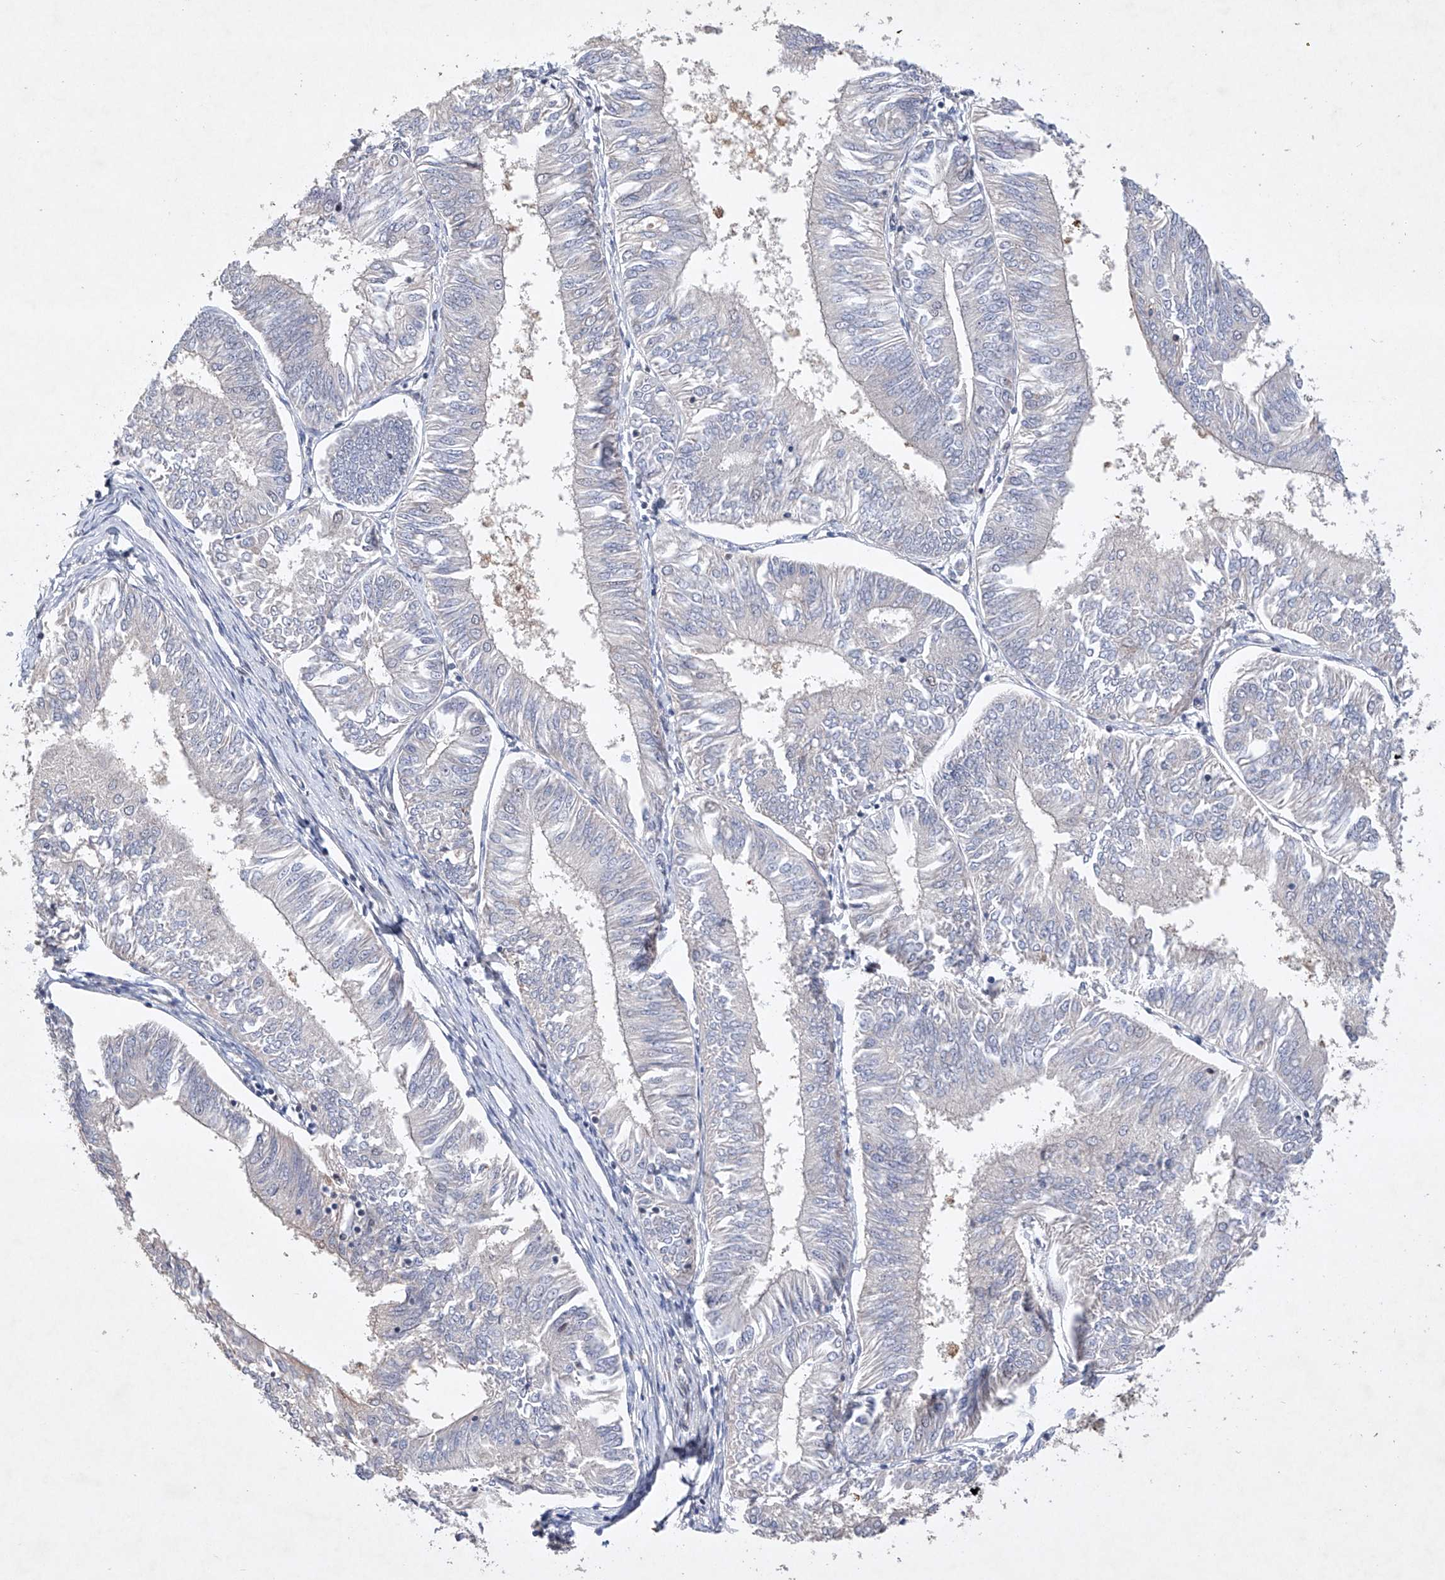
{"staining": {"intensity": "negative", "quantity": "none", "location": "none"}, "tissue": "endometrial cancer", "cell_type": "Tumor cells", "image_type": "cancer", "snomed": [{"axis": "morphology", "description": "Adenocarcinoma, NOS"}, {"axis": "topography", "description": "Endometrium"}], "caption": "An image of human endometrial cancer (adenocarcinoma) is negative for staining in tumor cells.", "gene": "AFG1L", "patient": {"sex": "female", "age": 58}}